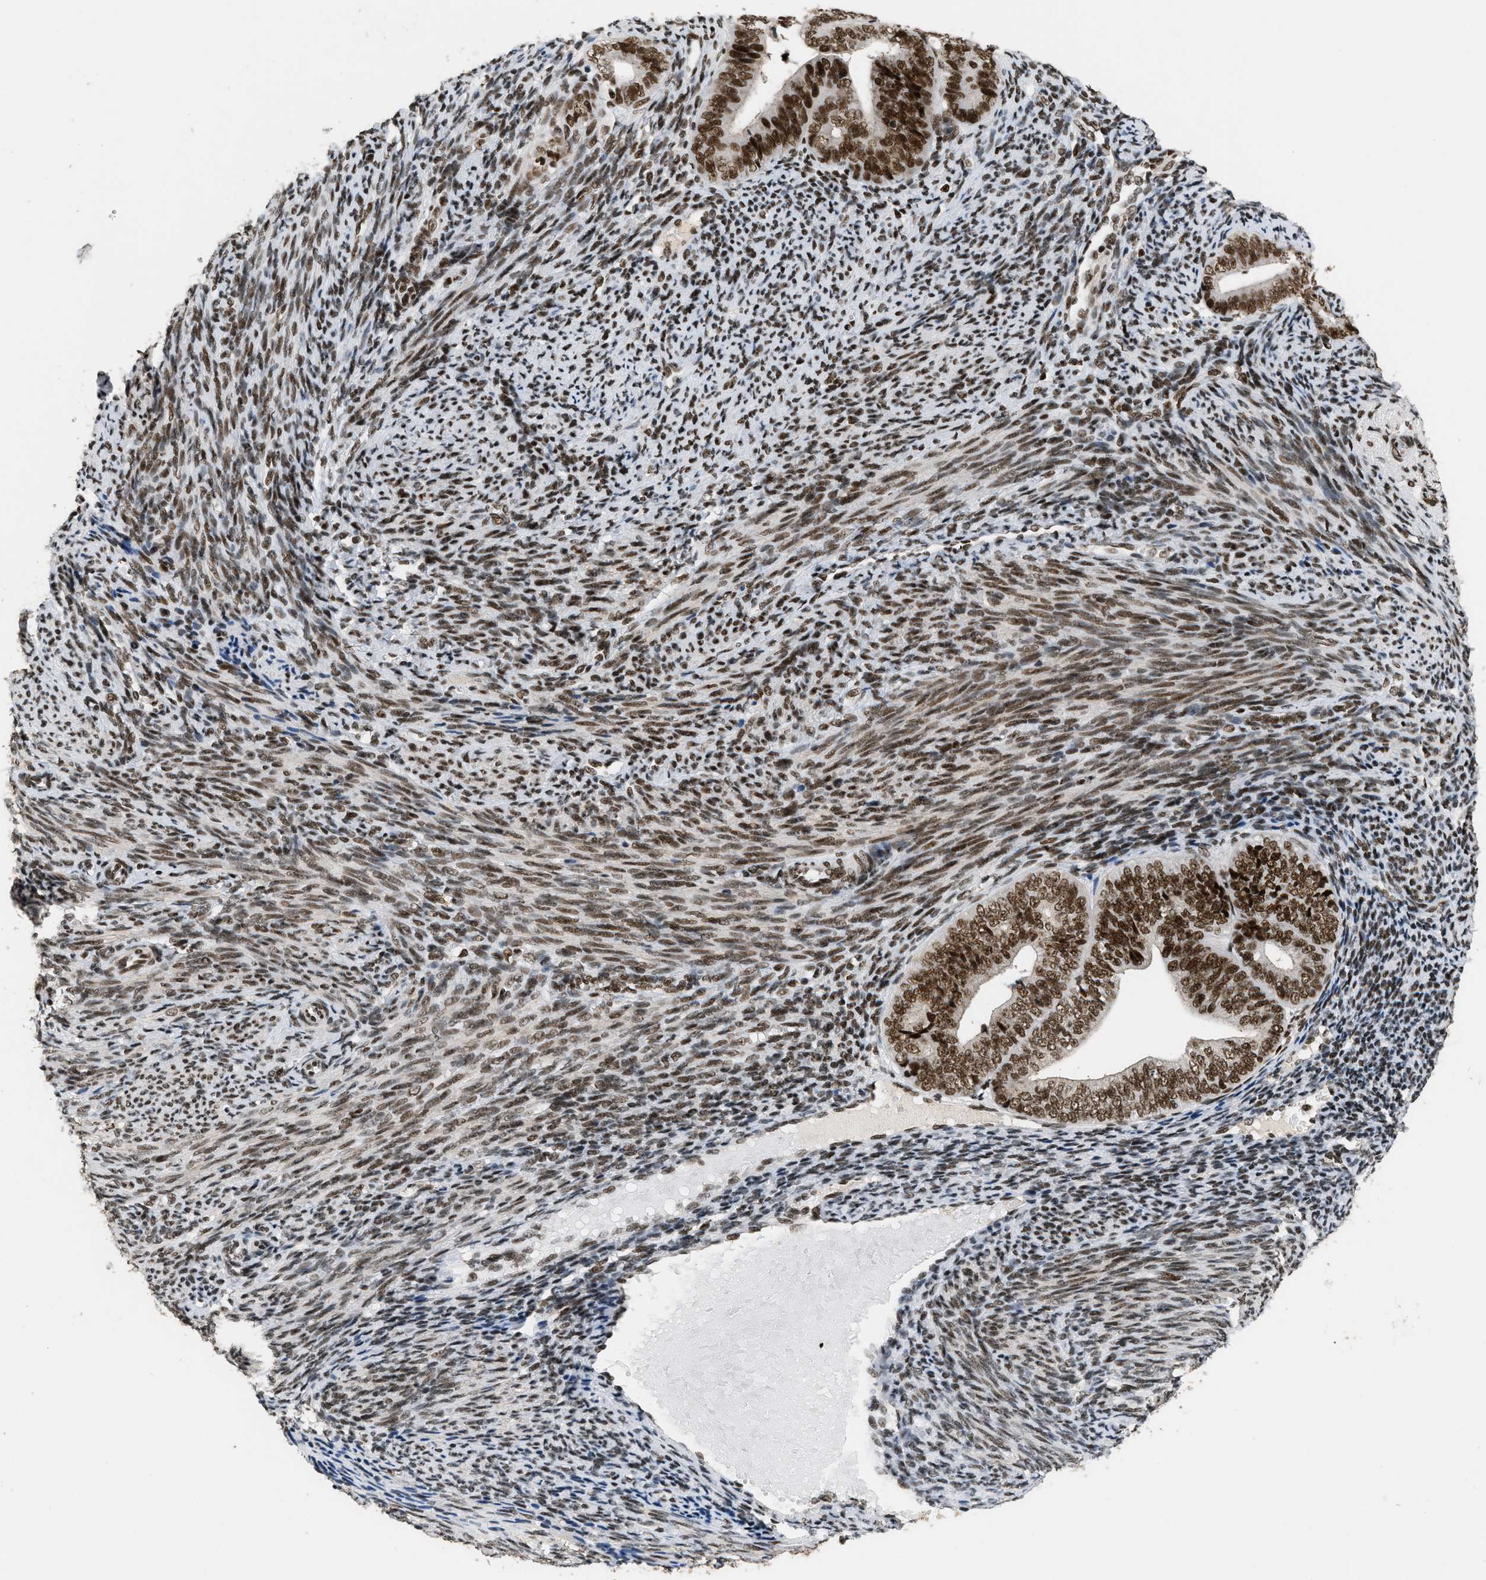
{"staining": {"intensity": "strong", "quantity": ">75%", "location": "nuclear"}, "tissue": "endometrial cancer", "cell_type": "Tumor cells", "image_type": "cancer", "snomed": [{"axis": "morphology", "description": "Adenocarcinoma, NOS"}, {"axis": "topography", "description": "Endometrium"}], "caption": "A brown stain shows strong nuclear positivity of a protein in adenocarcinoma (endometrial) tumor cells.", "gene": "SMARCB1", "patient": {"sex": "female", "age": 63}}